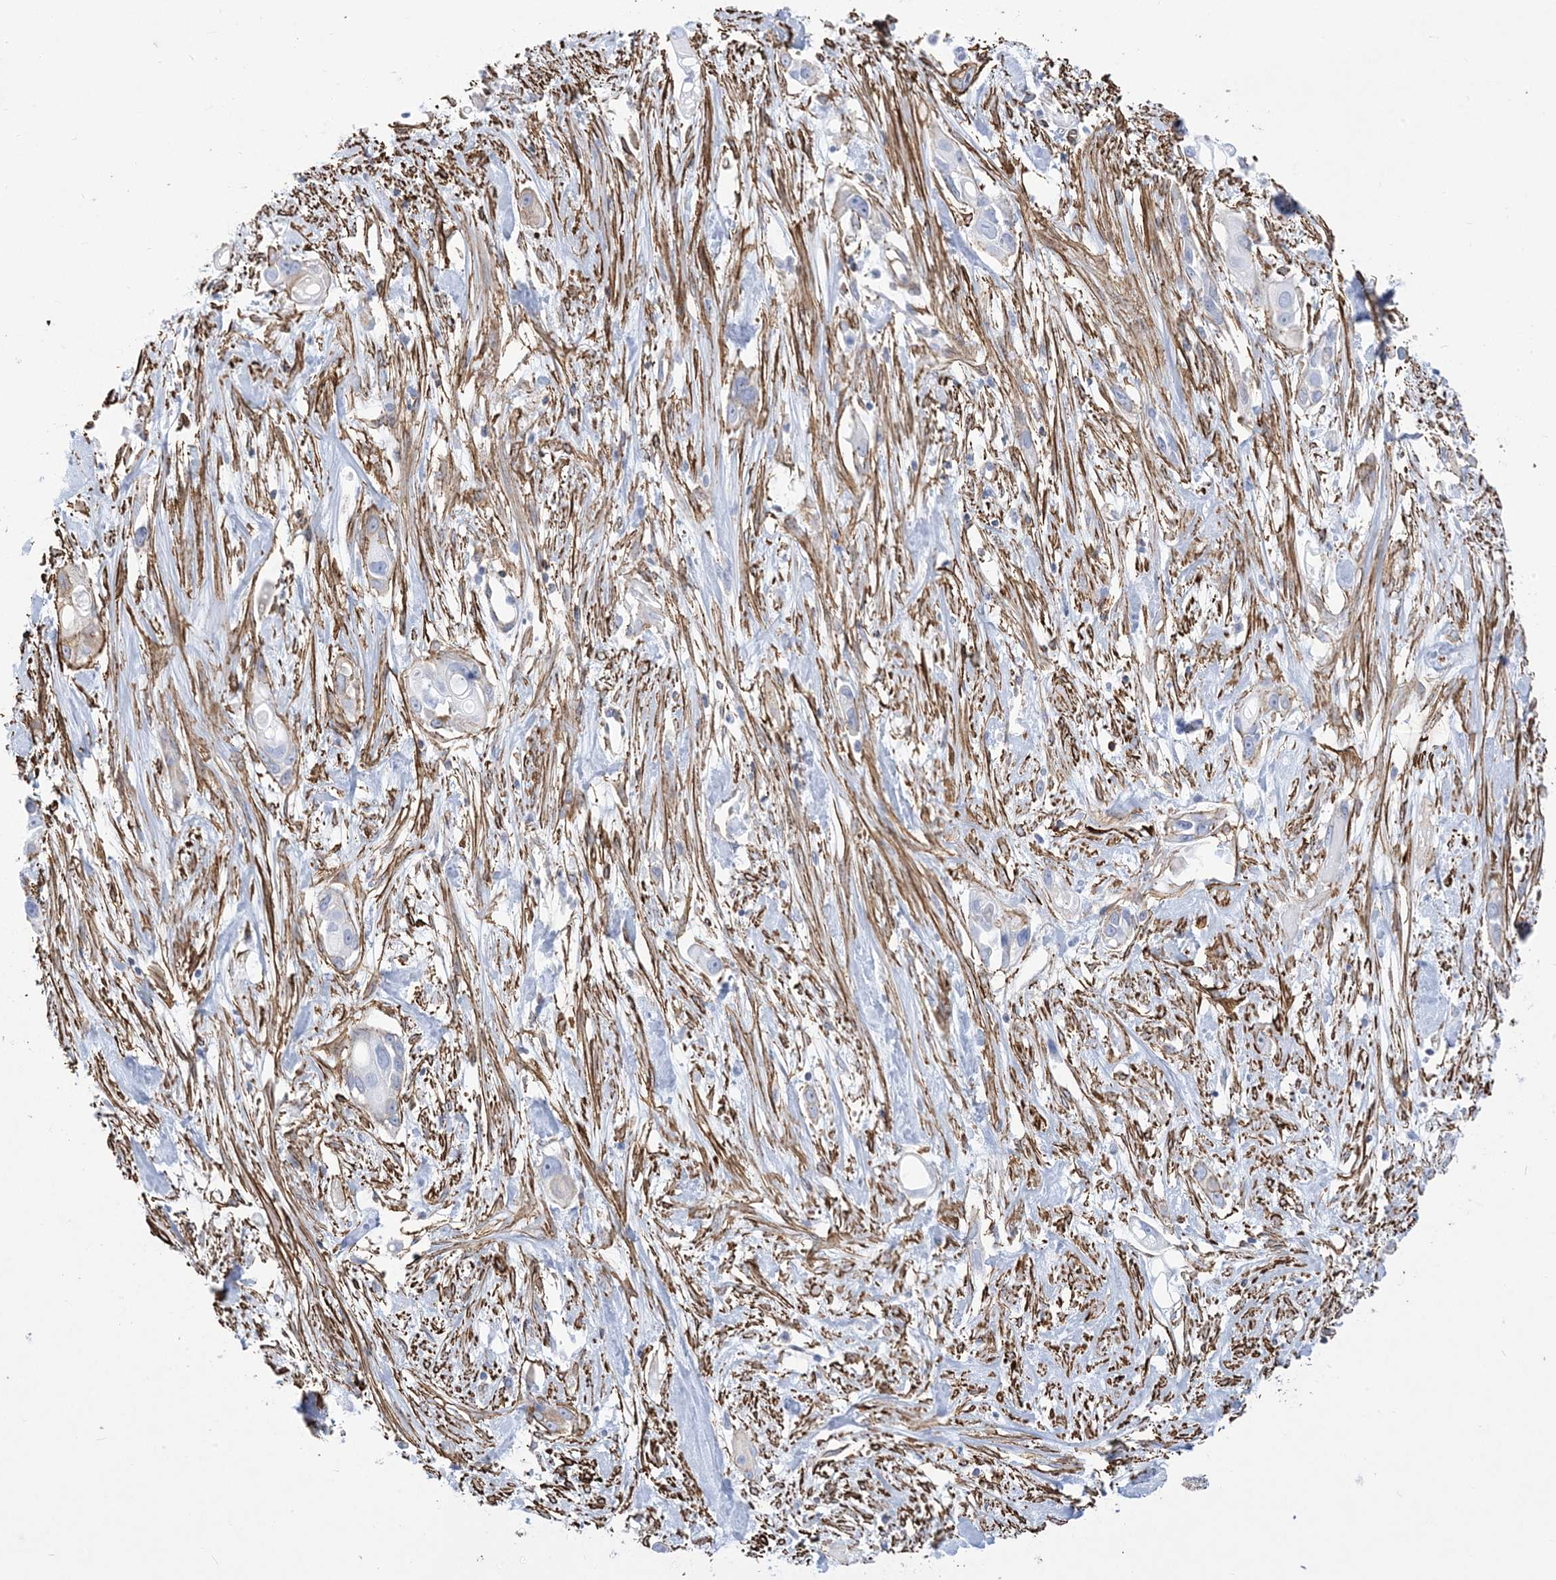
{"staining": {"intensity": "negative", "quantity": "none", "location": "none"}, "tissue": "pancreatic cancer", "cell_type": "Tumor cells", "image_type": "cancer", "snomed": [{"axis": "morphology", "description": "Adenocarcinoma, NOS"}, {"axis": "topography", "description": "Pancreas"}], "caption": "Immunohistochemistry (IHC) image of human pancreatic adenocarcinoma stained for a protein (brown), which exhibits no positivity in tumor cells.", "gene": "B3GNT7", "patient": {"sex": "female", "age": 60}}